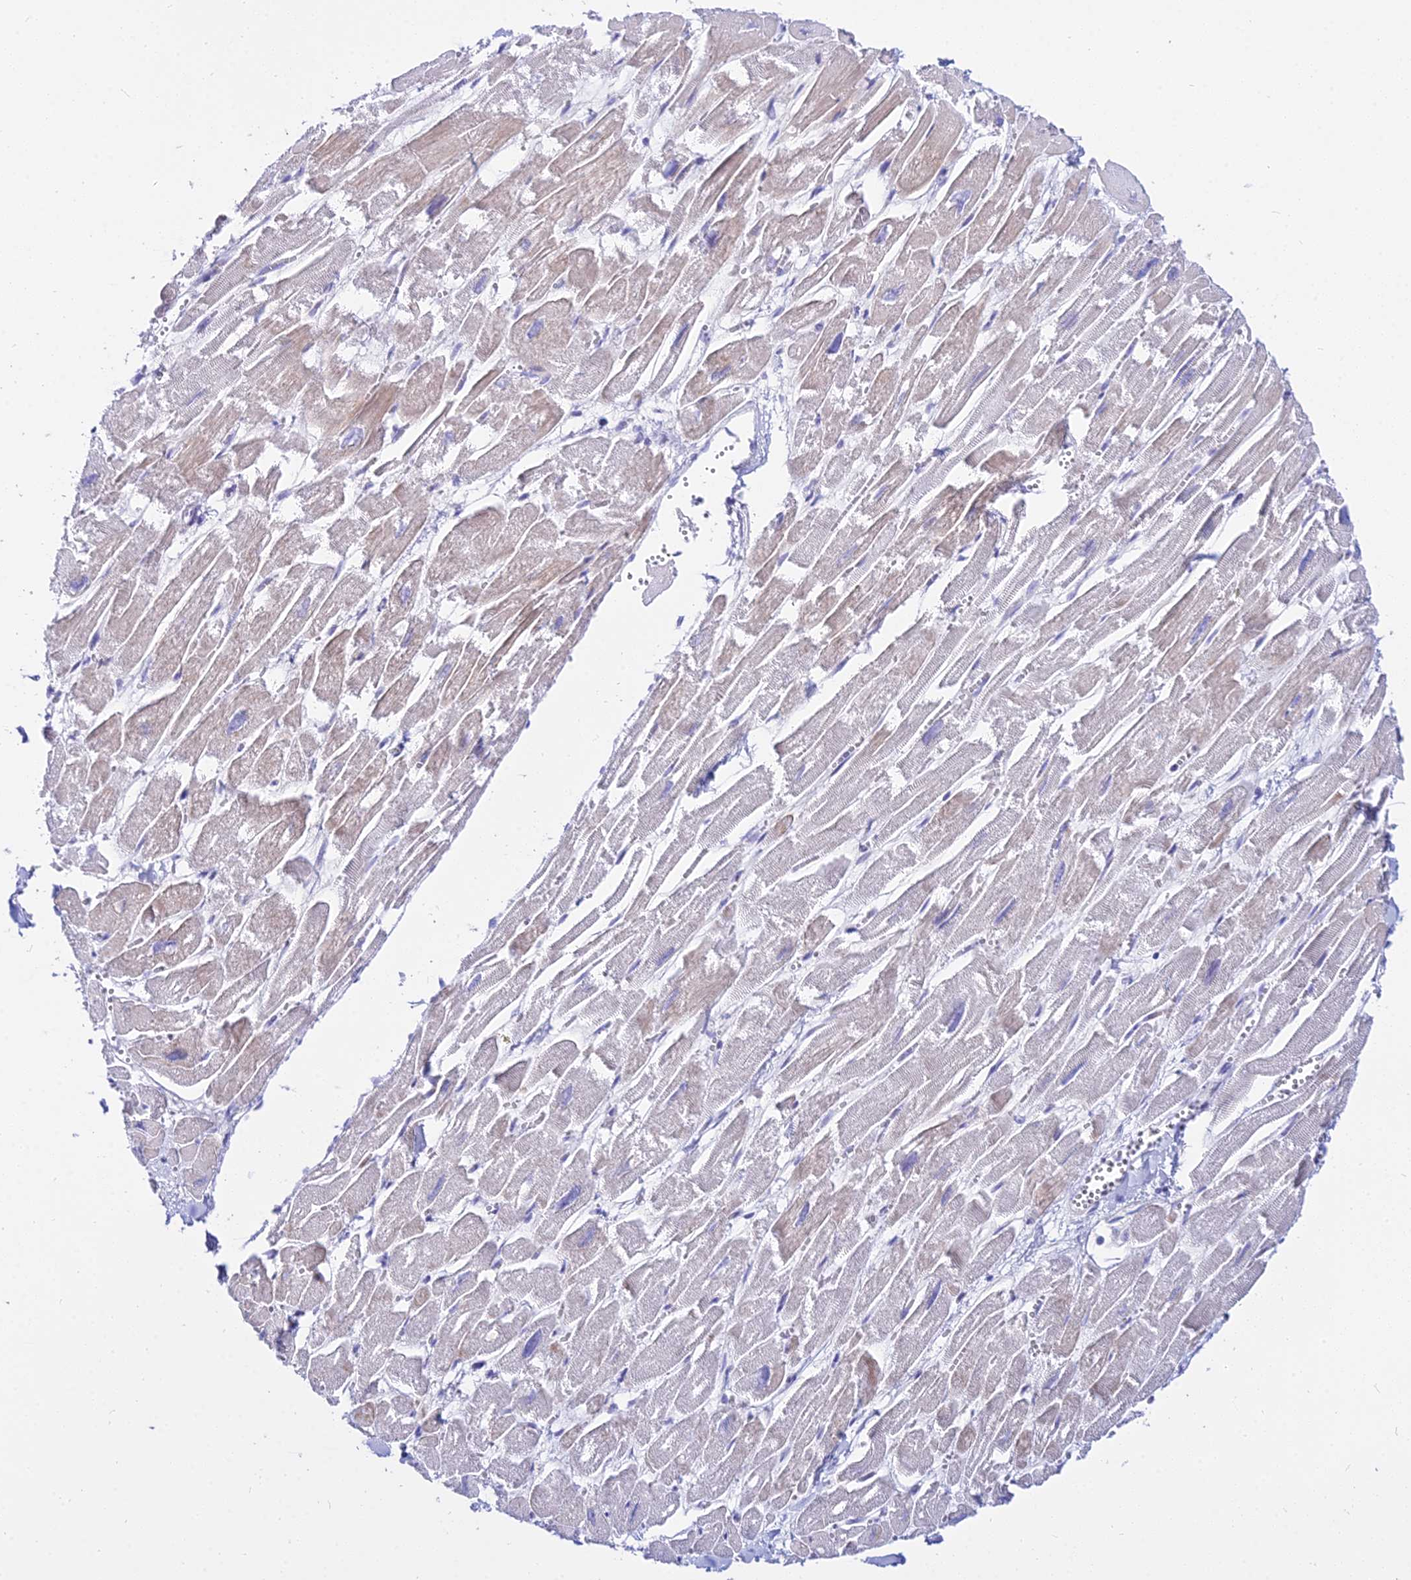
{"staining": {"intensity": "weak", "quantity": "<25%", "location": "cytoplasmic/membranous"}, "tissue": "heart muscle", "cell_type": "Cardiomyocytes", "image_type": "normal", "snomed": [{"axis": "morphology", "description": "Normal tissue, NOS"}, {"axis": "topography", "description": "Heart"}], "caption": "The photomicrograph demonstrates no significant positivity in cardiomyocytes of heart muscle.", "gene": "DLX1", "patient": {"sex": "male", "age": 54}}